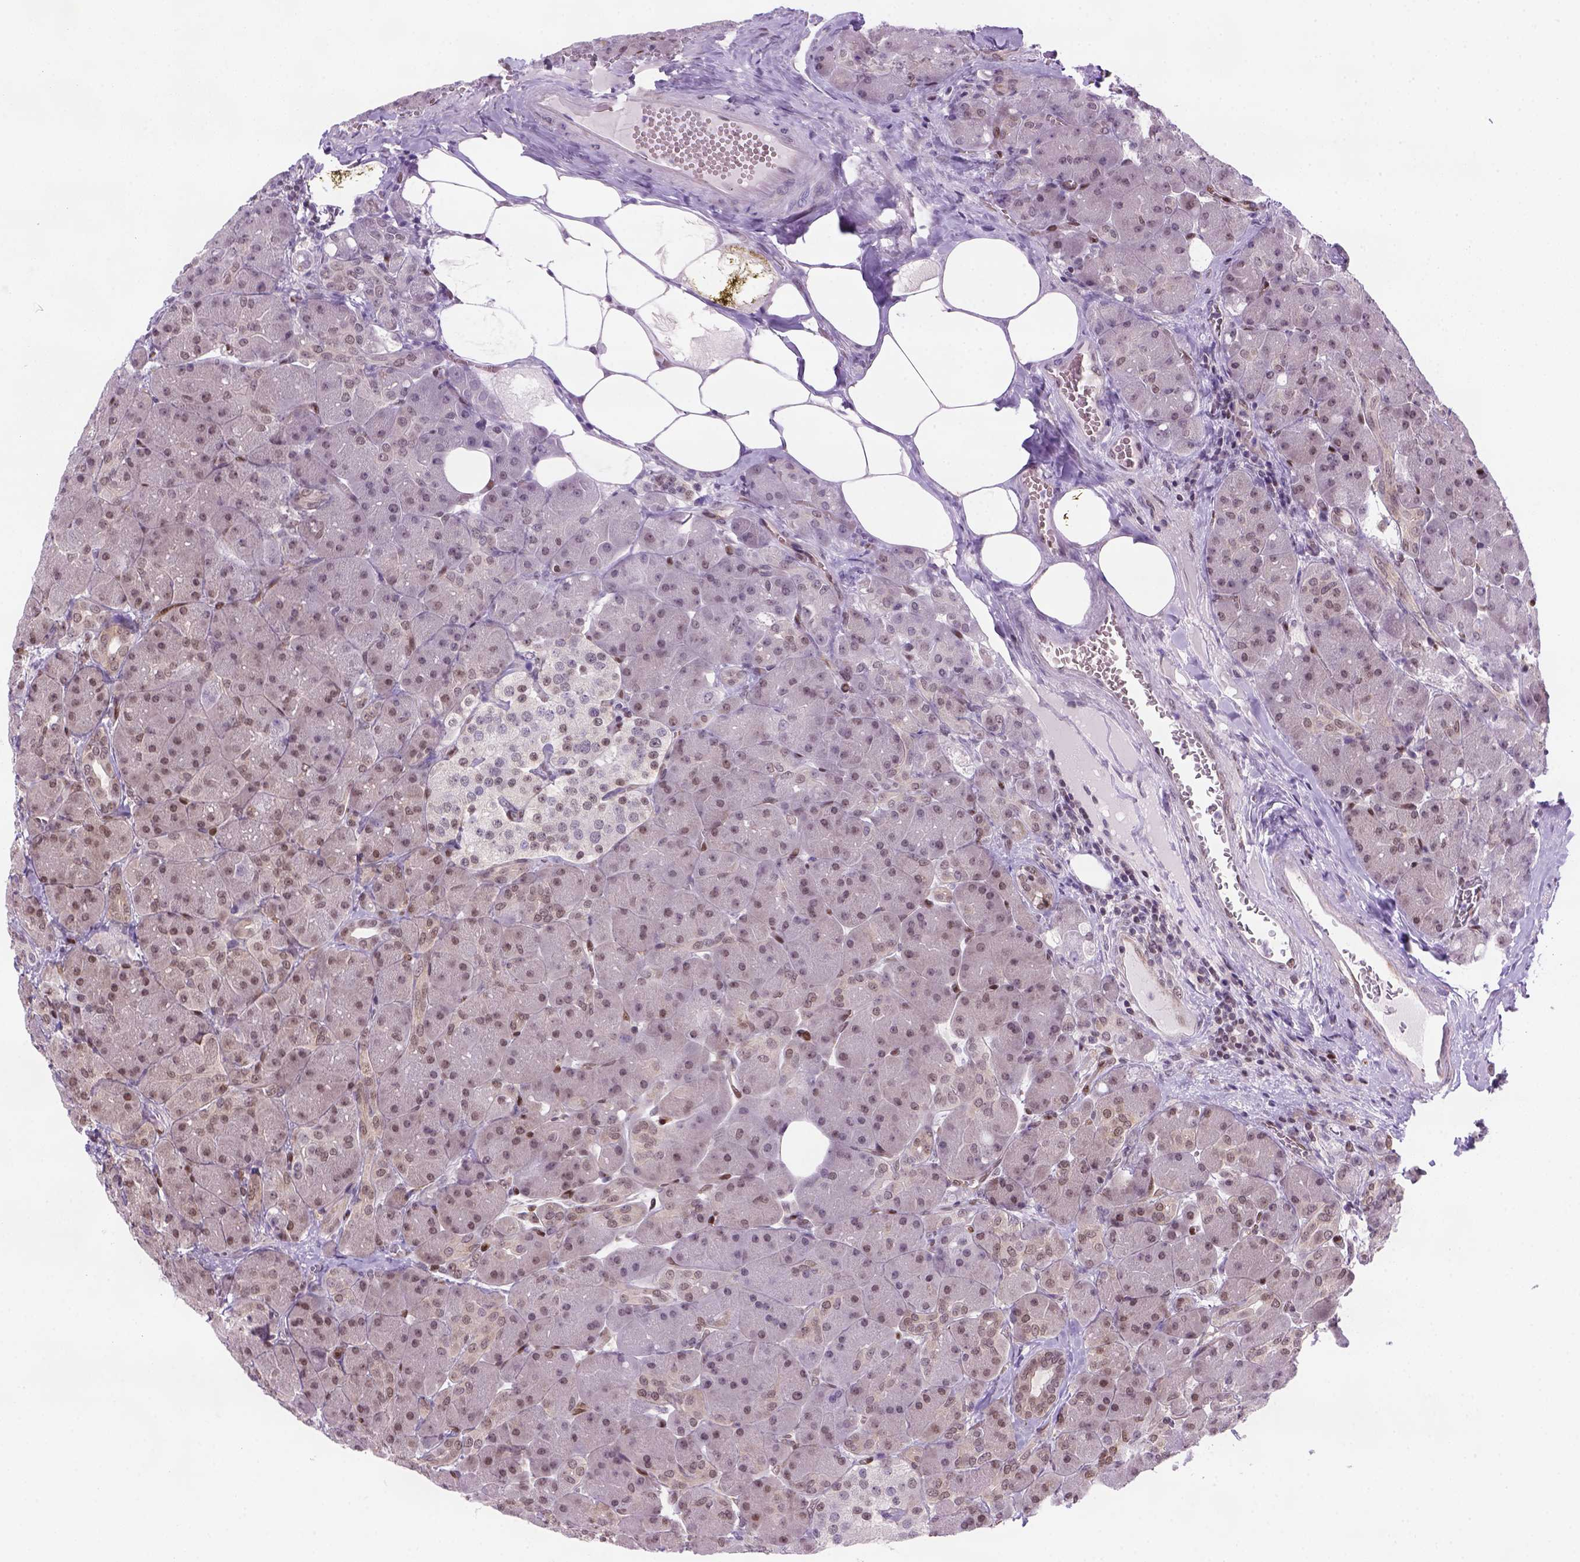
{"staining": {"intensity": "weak", "quantity": "<25%", "location": "nuclear"}, "tissue": "pancreas", "cell_type": "Exocrine glandular cells", "image_type": "normal", "snomed": [{"axis": "morphology", "description": "Normal tissue, NOS"}, {"axis": "topography", "description": "Pancreas"}], "caption": "Immunohistochemical staining of unremarkable human pancreas demonstrates no significant expression in exocrine glandular cells. (Stains: DAB (3,3'-diaminobenzidine) immunohistochemistry with hematoxylin counter stain, Microscopy: brightfield microscopy at high magnification).", "gene": "MGMT", "patient": {"sex": "male", "age": 55}}